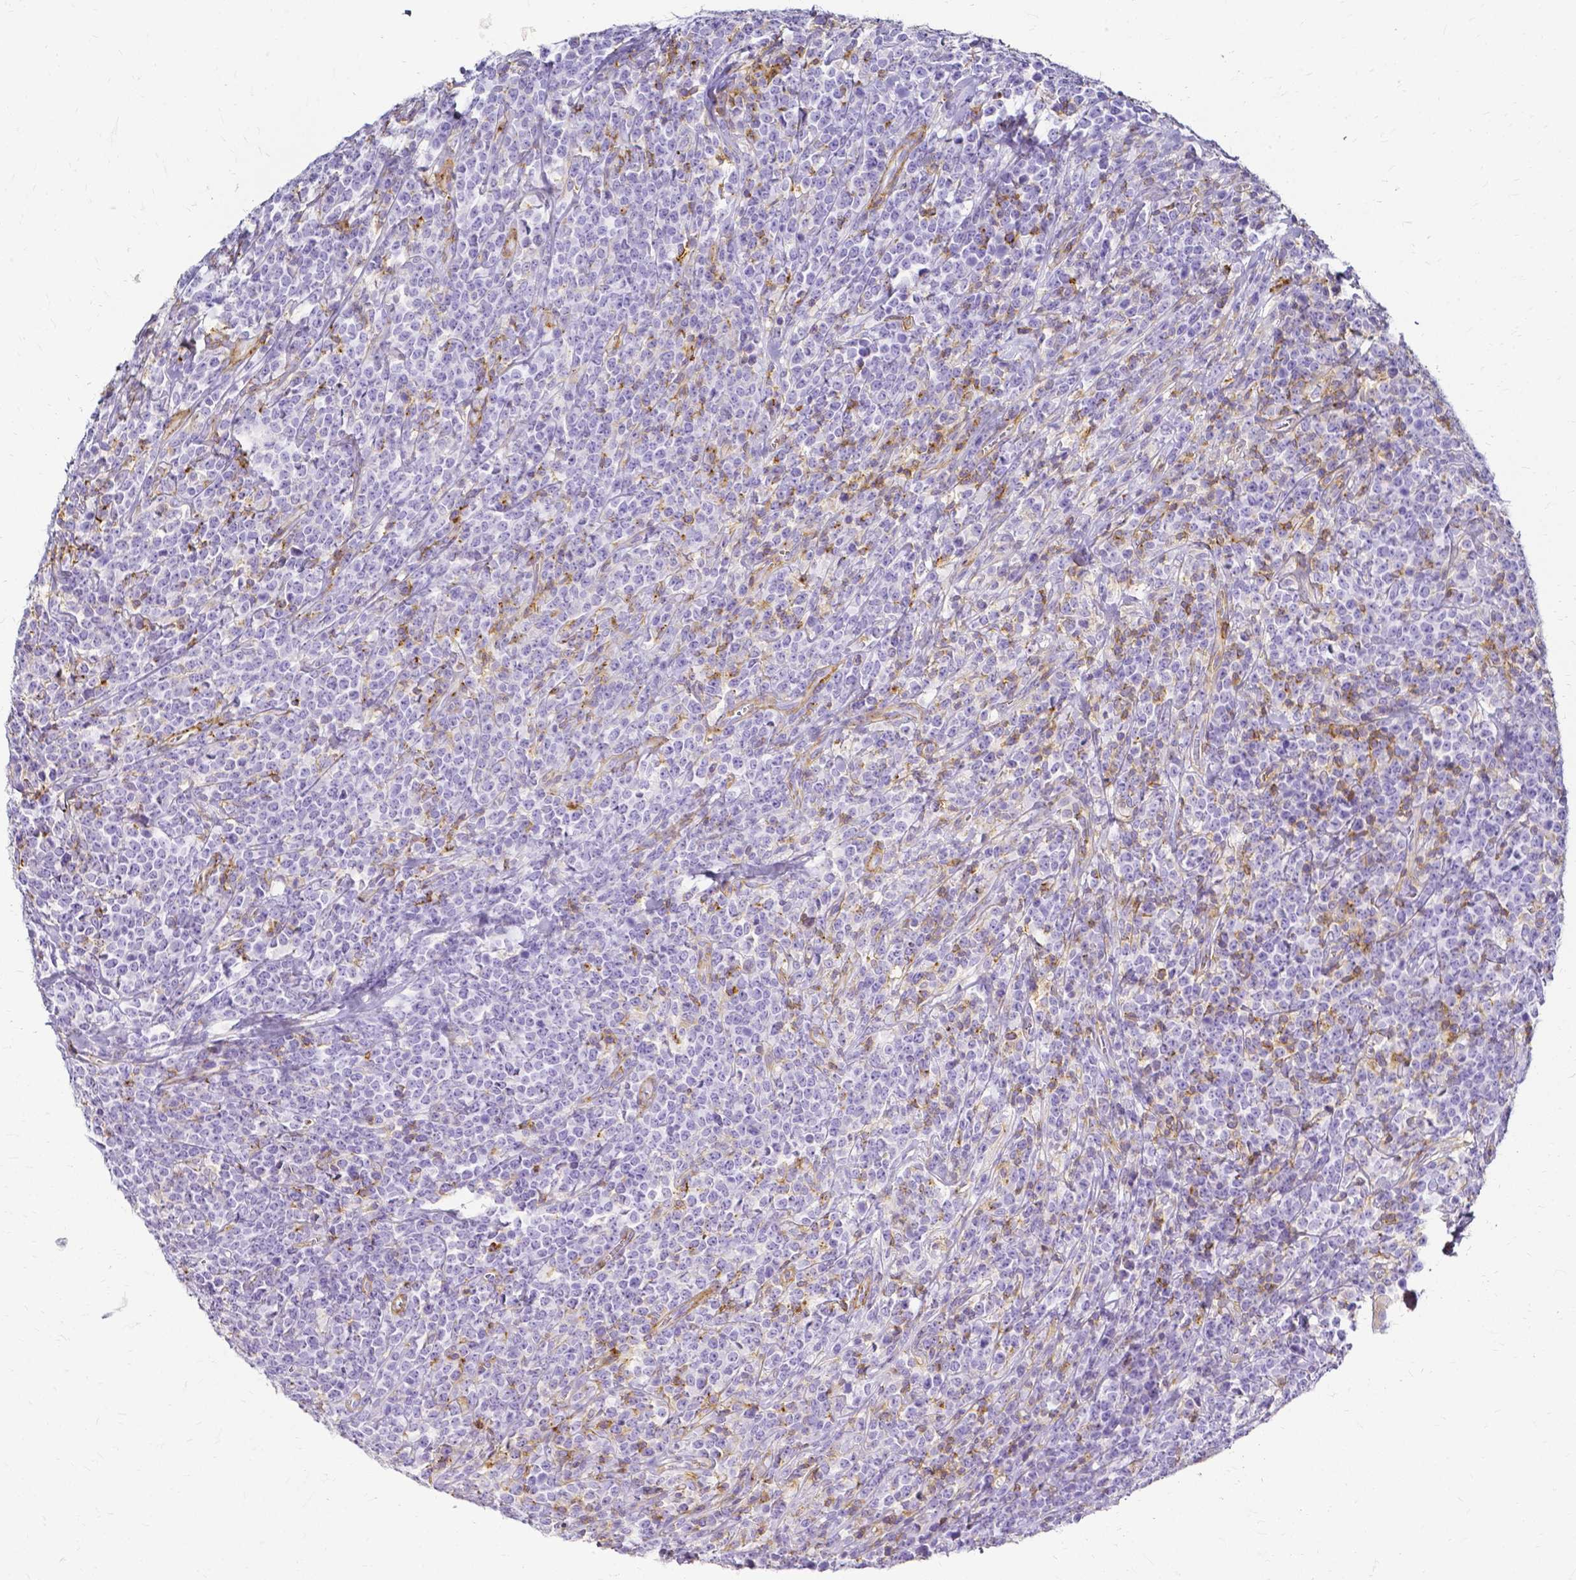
{"staining": {"intensity": "negative", "quantity": "none", "location": "none"}, "tissue": "lymphoma", "cell_type": "Tumor cells", "image_type": "cancer", "snomed": [{"axis": "morphology", "description": "Malignant lymphoma, non-Hodgkin's type, High grade"}, {"axis": "topography", "description": "Small intestine"}], "caption": "Immunohistochemistry histopathology image of neoplastic tissue: high-grade malignant lymphoma, non-Hodgkin's type stained with DAB demonstrates no significant protein positivity in tumor cells.", "gene": "HSPA12A", "patient": {"sex": "female", "age": 56}}